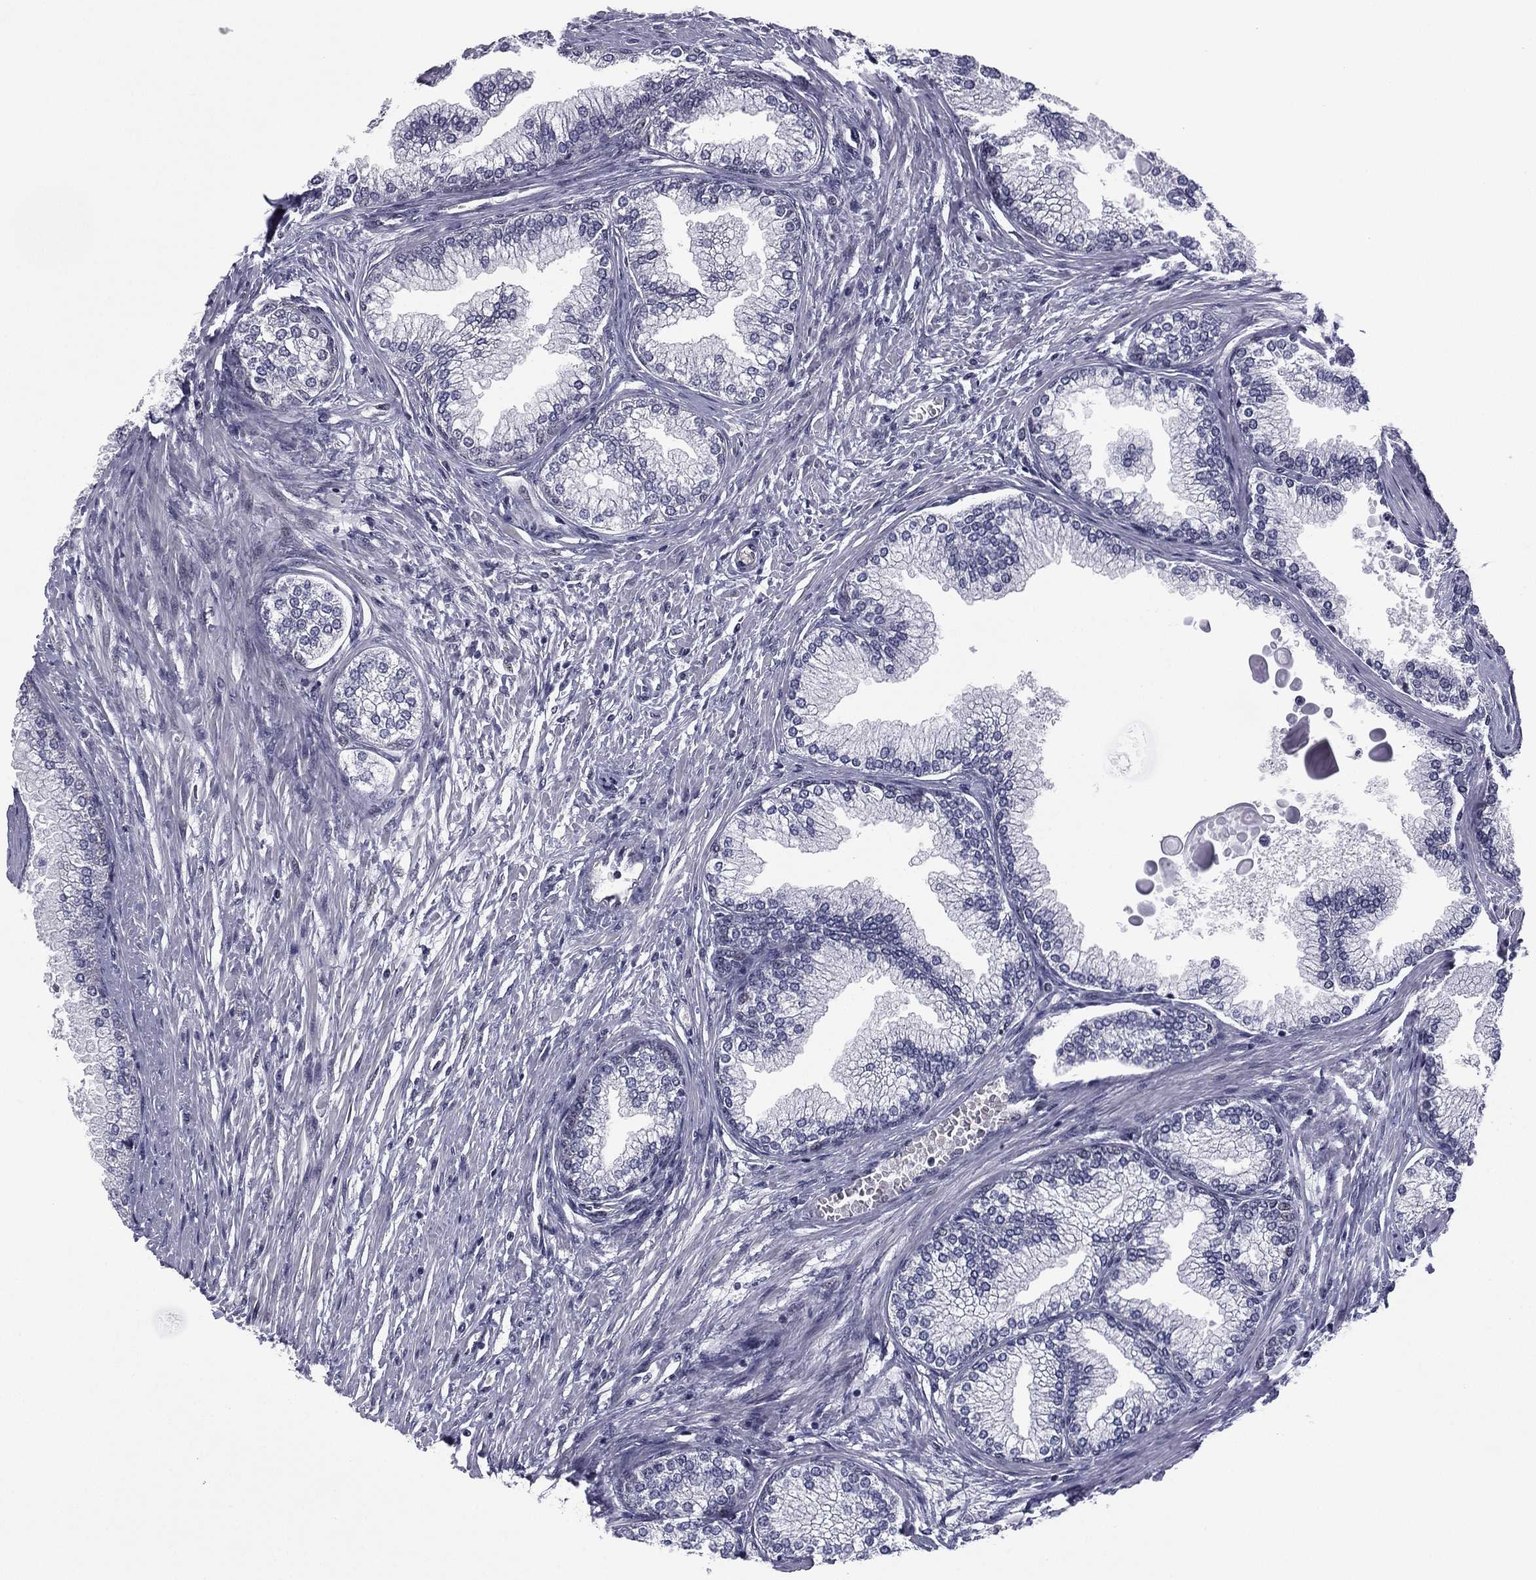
{"staining": {"intensity": "negative", "quantity": "none", "location": "none"}, "tissue": "prostate", "cell_type": "Glandular cells", "image_type": "normal", "snomed": [{"axis": "morphology", "description": "Normal tissue, NOS"}, {"axis": "topography", "description": "Prostate"}], "caption": "This is a histopathology image of immunohistochemistry (IHC) staining of unremarkable prostate, which shows no positivity in glandular cells.", "gene": "ACTRT2", "patient": {"sex": "male", "age": 72}}